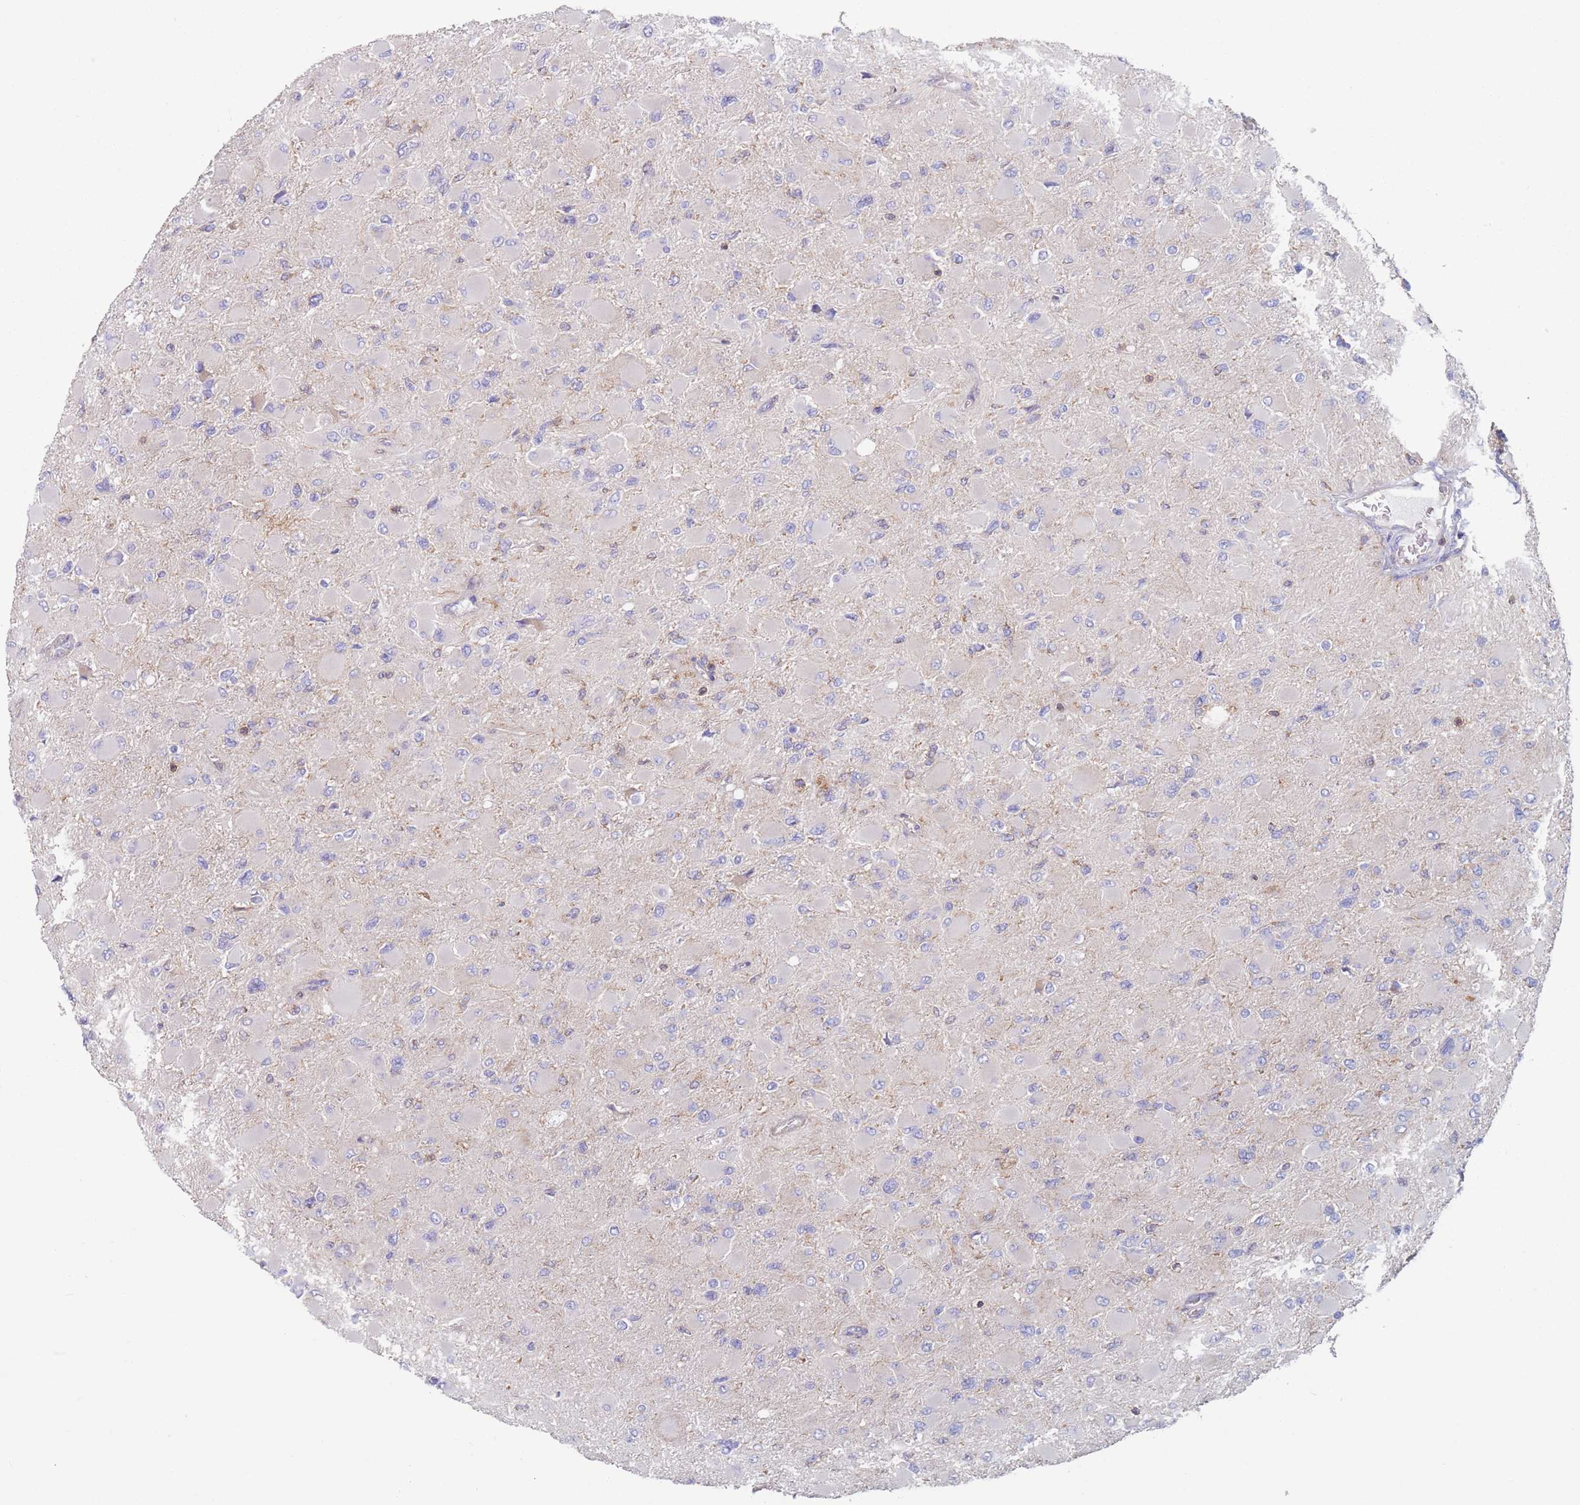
{"staining": {"intensity": "negative", "quantity": "none", "location": "none"}, "tissue": "glioma", "cell_type": "Tumor cells", "image_type": "cancer", "snomed": [{"axis": "morphology", "description": "Glioma, malignant, High grade"}, {"axis": "topography", "description": "Cerebral cortex"}], "caption": "DAB (3,3'-diaminobenzidine) immunohistochemical staining of human glioma displays no significant expression in tumor cells.", "gene": "ADH1A", "patient": {"sex": "female", "age": 36}}